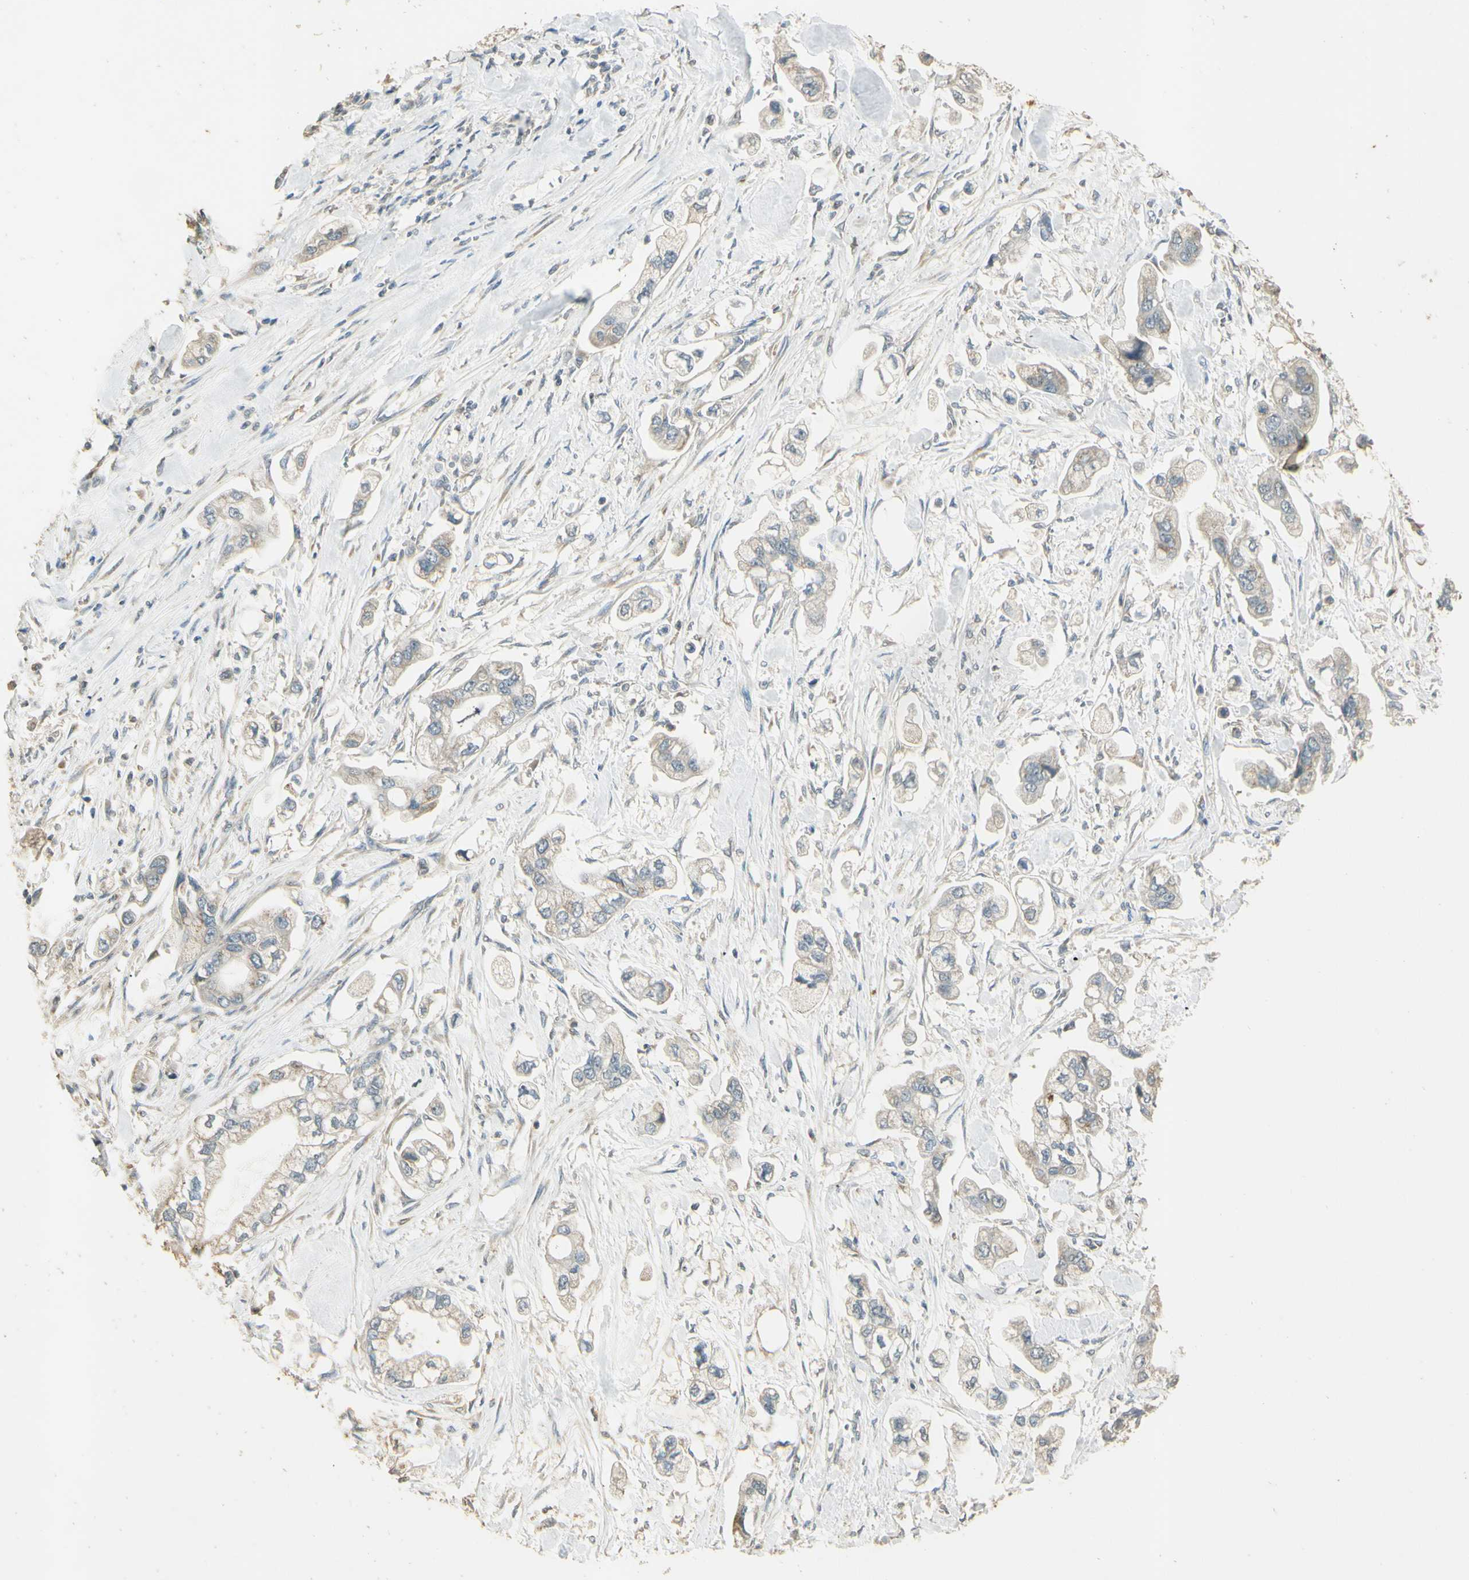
{"staining": {"intensity": "weak", "quantity": "25%-75%", "location": "cytoplasmic/membranous"}, "tissue": "stomach cancer", "cell_type": "Tumor cells", "image_type": "cancer", "snomed": [{"axis": "morphology", "description": "Adenocarcinoma, NOS"}, {"axis": "topography", "description": "Stomach"}], "caption": "Immunohistochemistry image of stomach cancer (adenocarcinoma) stained for a protein (brown), which shows low levels of weak cytoplasmic/membranous expression in about 25%-75% of tumor cells.", "gene": "UXS1", "patient": {"sex": "male", "age": 62}}